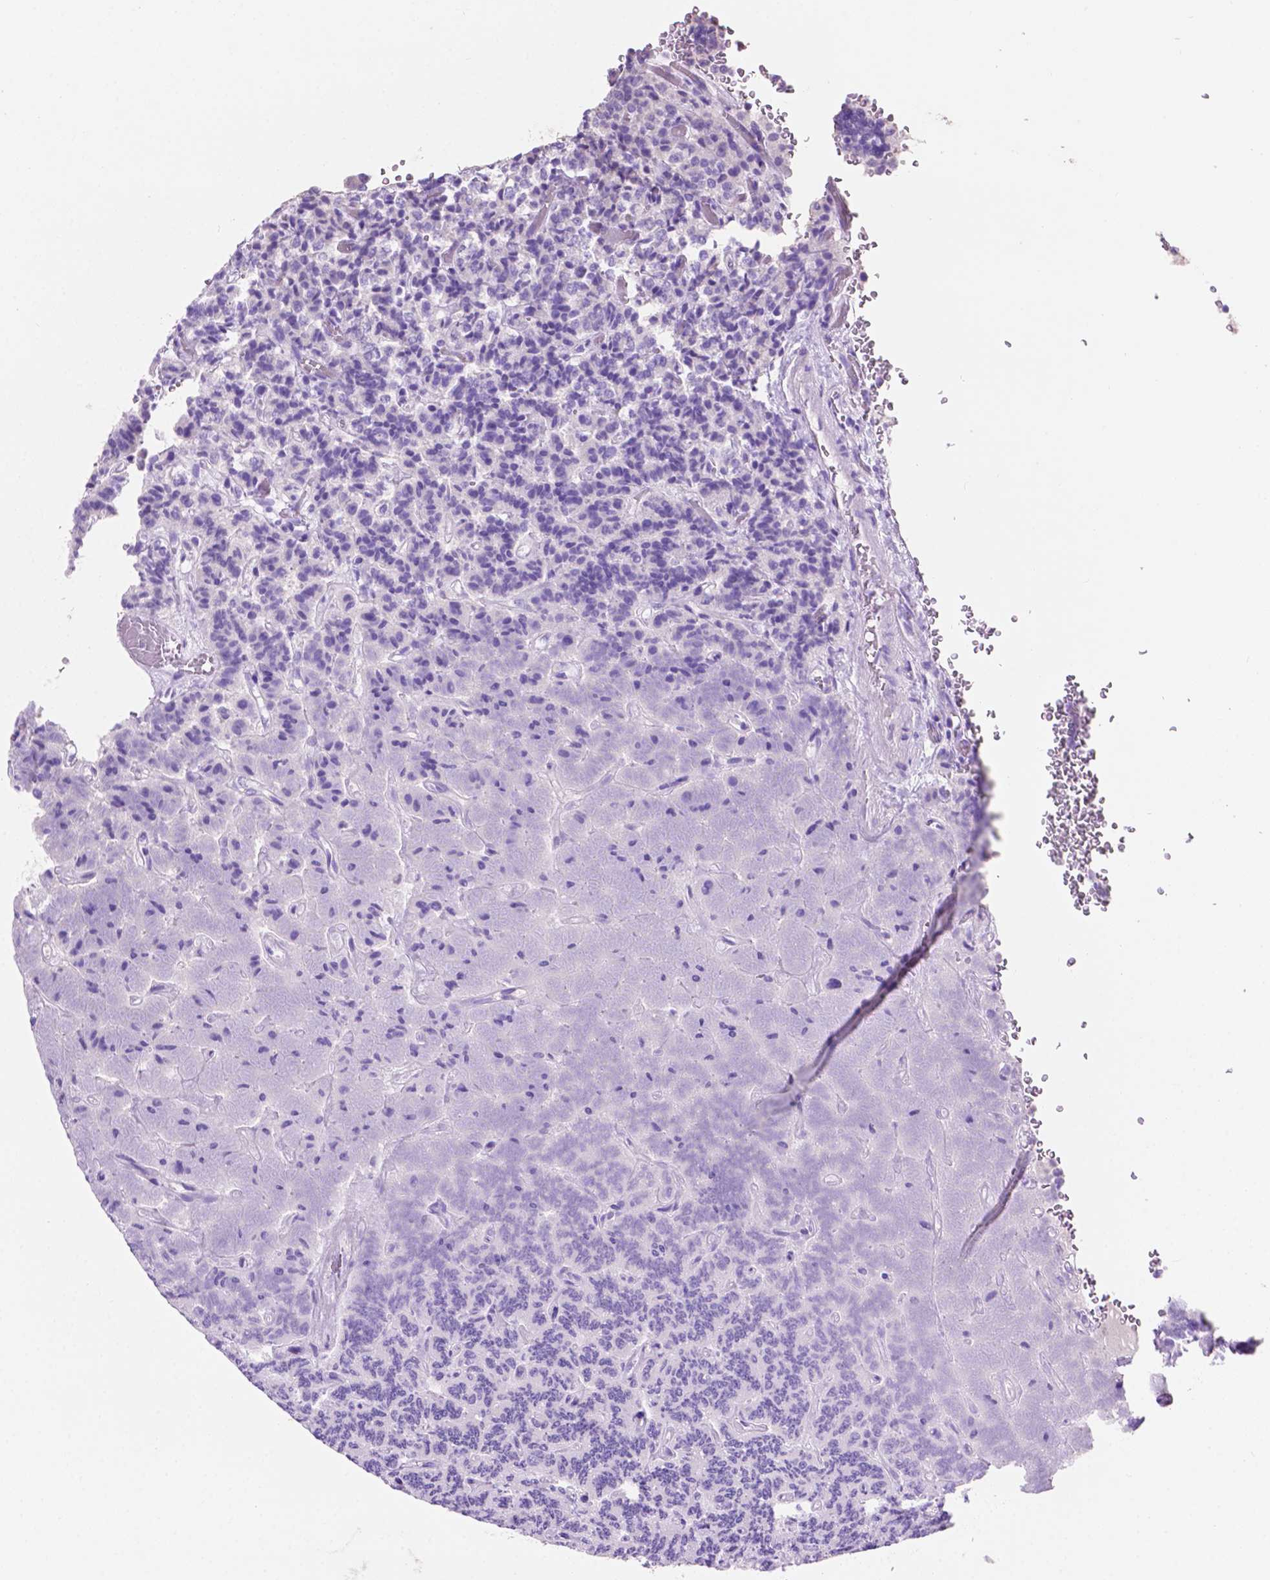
{"staining": {"intensity": "negative", "quantity": "none", "location": "none"}, "tissue": "carcinoid", "cell_type": "Tumor cells", "image_type": "cancer", "snomed": [{"axis": "morphology", "description": "Carcinoid, malignant, NOS"}, {"axis": "topography", "description": "Pancreas"}], "caption": "Immunohistochemical staining of human malignant carcinoid reveals no significant positivity in tumor cells.", "gene": "CLDN17", "patient": {"sex": "male", "age": 36}}